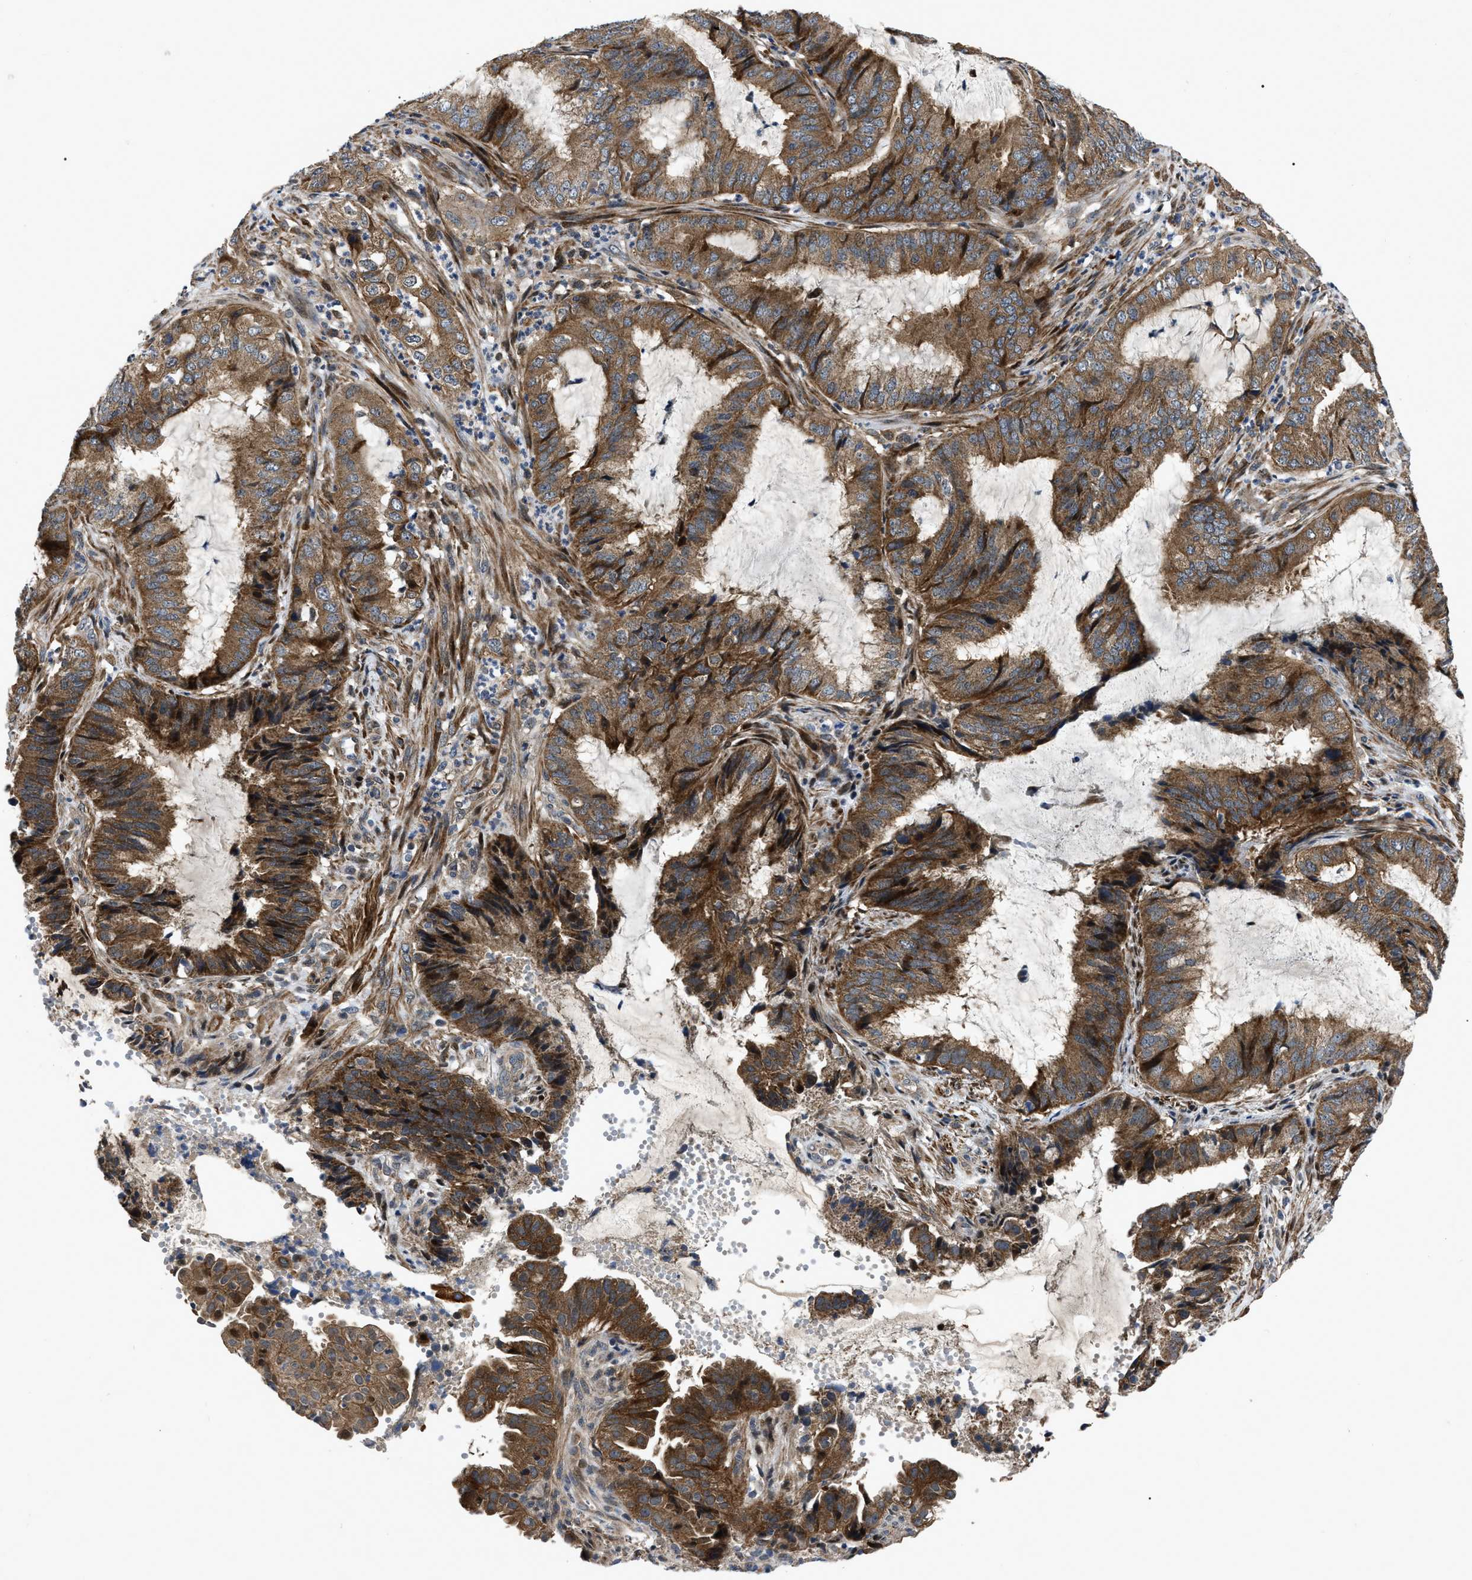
{"staining": {"intensity": "strong", "quantity": ">75%", "location": "cytoplasmic/membranous"}, "tissue": "endometrial cancer", "cell_type": "Tumor cells", "image_type": "cancer", "snomed": [{"axis": "morphology", "description": "Adenocarcinoma, NOS"}, {"axis": "topography", "description": "Endometrium"}], "caption": "Immunohistochemistry (DAB (3,3'-diaminobenzidine)) staining of human endometrial cancer displays strong cytoplasmic/membranous protein staining in approximately >75% of tumor cells.", "gene": "PPWD1", "patient": {"sex": "female", "age": 51}}